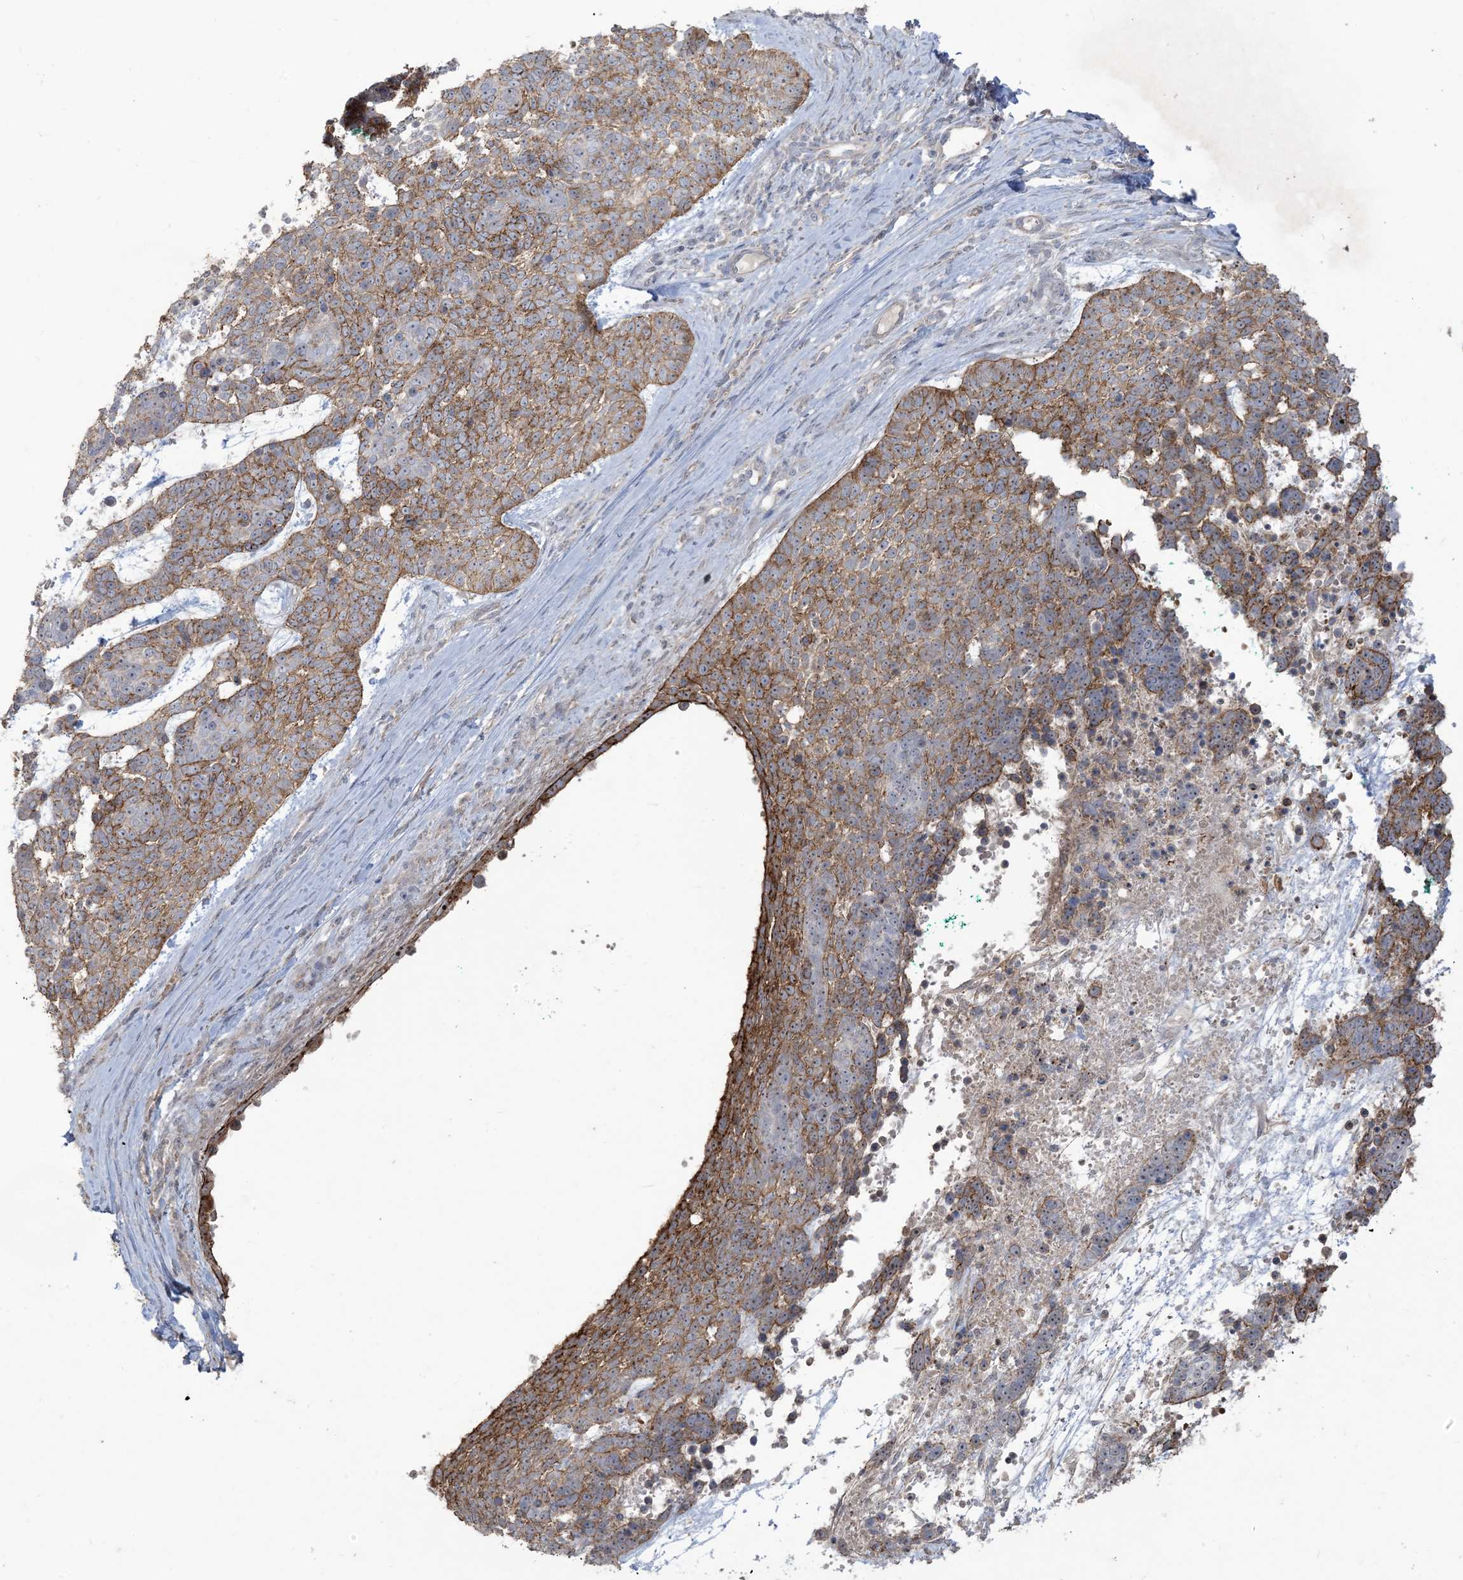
{"staining": {"intensity": "moderate", "quantity": "25%-75%", "location": "cytoplasmic/membranous"}, "tissue": "skin cancer", "cell_type": "Tumor cells", "image_type": "cancer", "snomed": [{"axis": "morphology", "description": "Basal cell carcinoma"}, {"axis": "topography", "description": "Skin"}], "caption": "DAB immunohistochemical staining of skin cancer reveals moderate cytoplasmic/membranous protein positivity in approximately 25%-75% of tumor cells.", "gene": "KLHL18", "patient": {"sex": "female", "age": 81}}